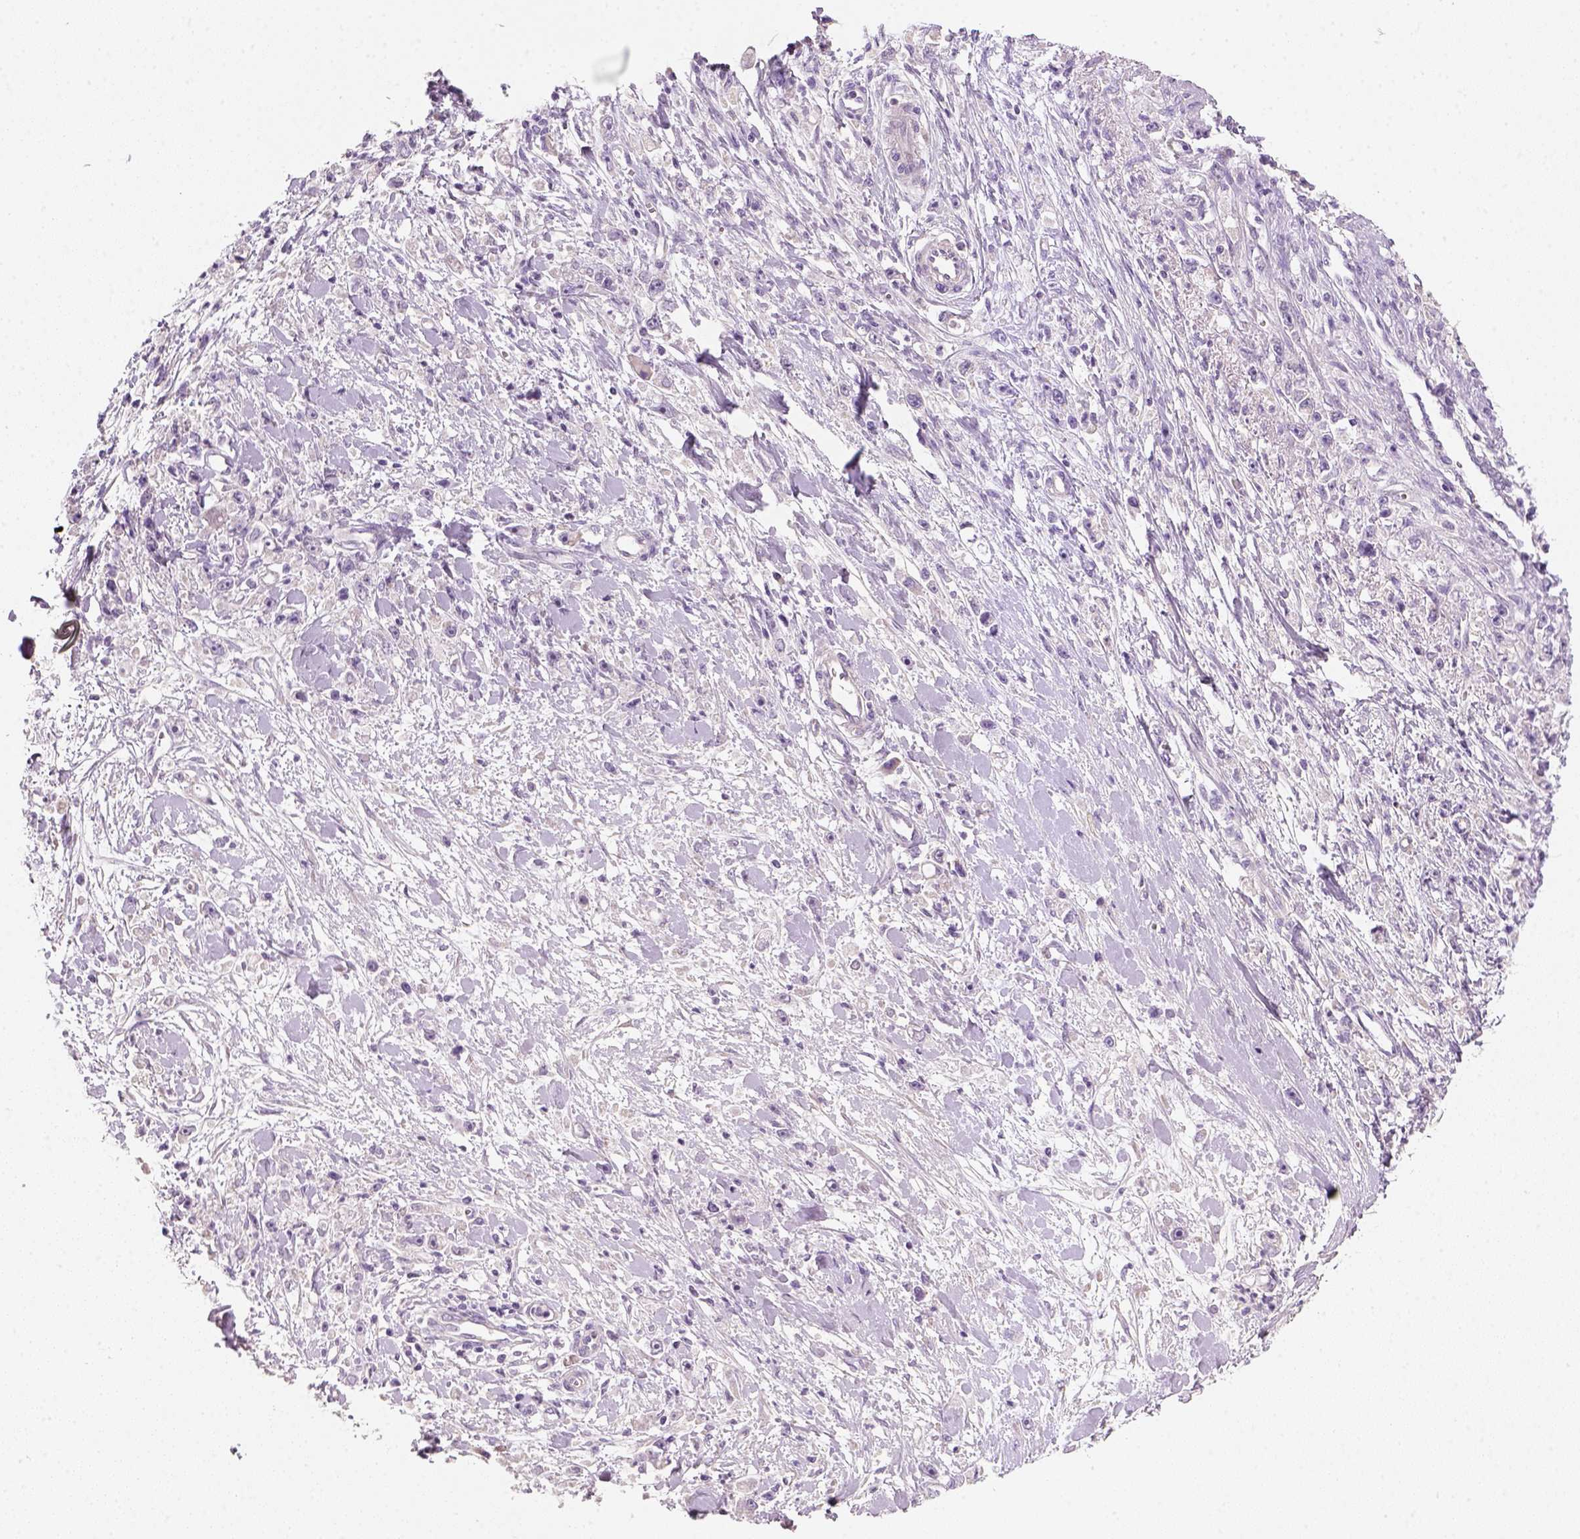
{"staining": {"intensity": "negative", "quantity": "none", "location": "none"}, "tissue": "stomach cancer", "cell_type": "Tumor cells", "image_type": "cancer", "snomed": [{"axis": "morphology", "description": "Adenocarcinoma, NOS"}, {"axis": "topography", "description": "Stomach"}], "caption": "Stomach adenocarcinoma was stained to show a protein in brown. There is no significant positivity in tumor cells.", "gene": "NUDT6", "patient": {"sex": "female", "age": 59}}